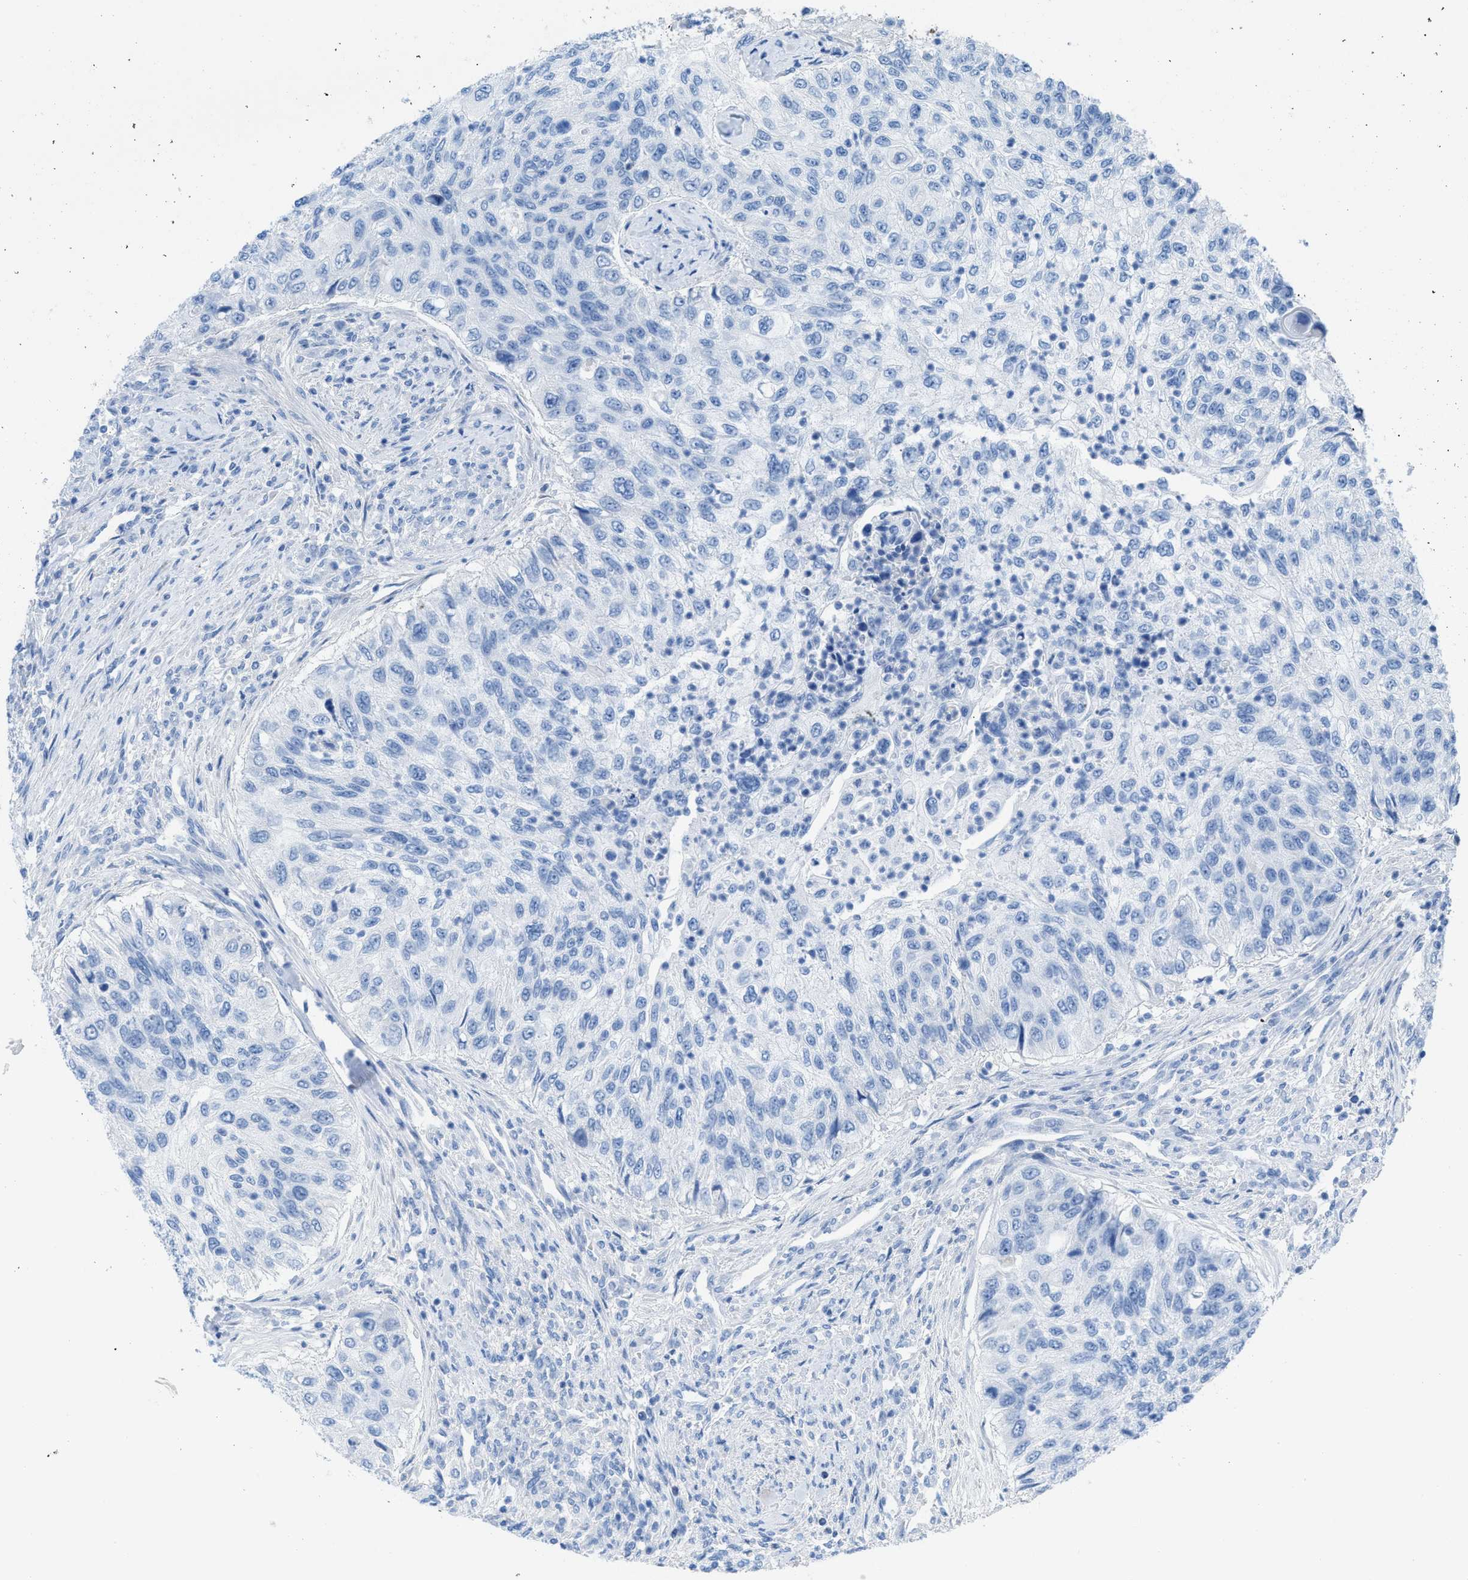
{"staining": {"intensity": "negative", "quantity": "none", "location": "none"}, "tissue": "urothelial cancer", "cell_type": "Tumor cells", "image_type": "cancer", "snomed": [{"axis": "morphology", "description": "Urothelial carcinoma, High grade"}, {"axis": "topography", "description": "Urinary bladder"}], "caption": "Tumor cells are negative for protein expression in human urothelial carcinoma (high-grade). (DAB immunohistochemistry (IHC) with hematoxylin counter stain).", "gene": "TCL1A", "patient": {"sex": "female", "age": 60}}